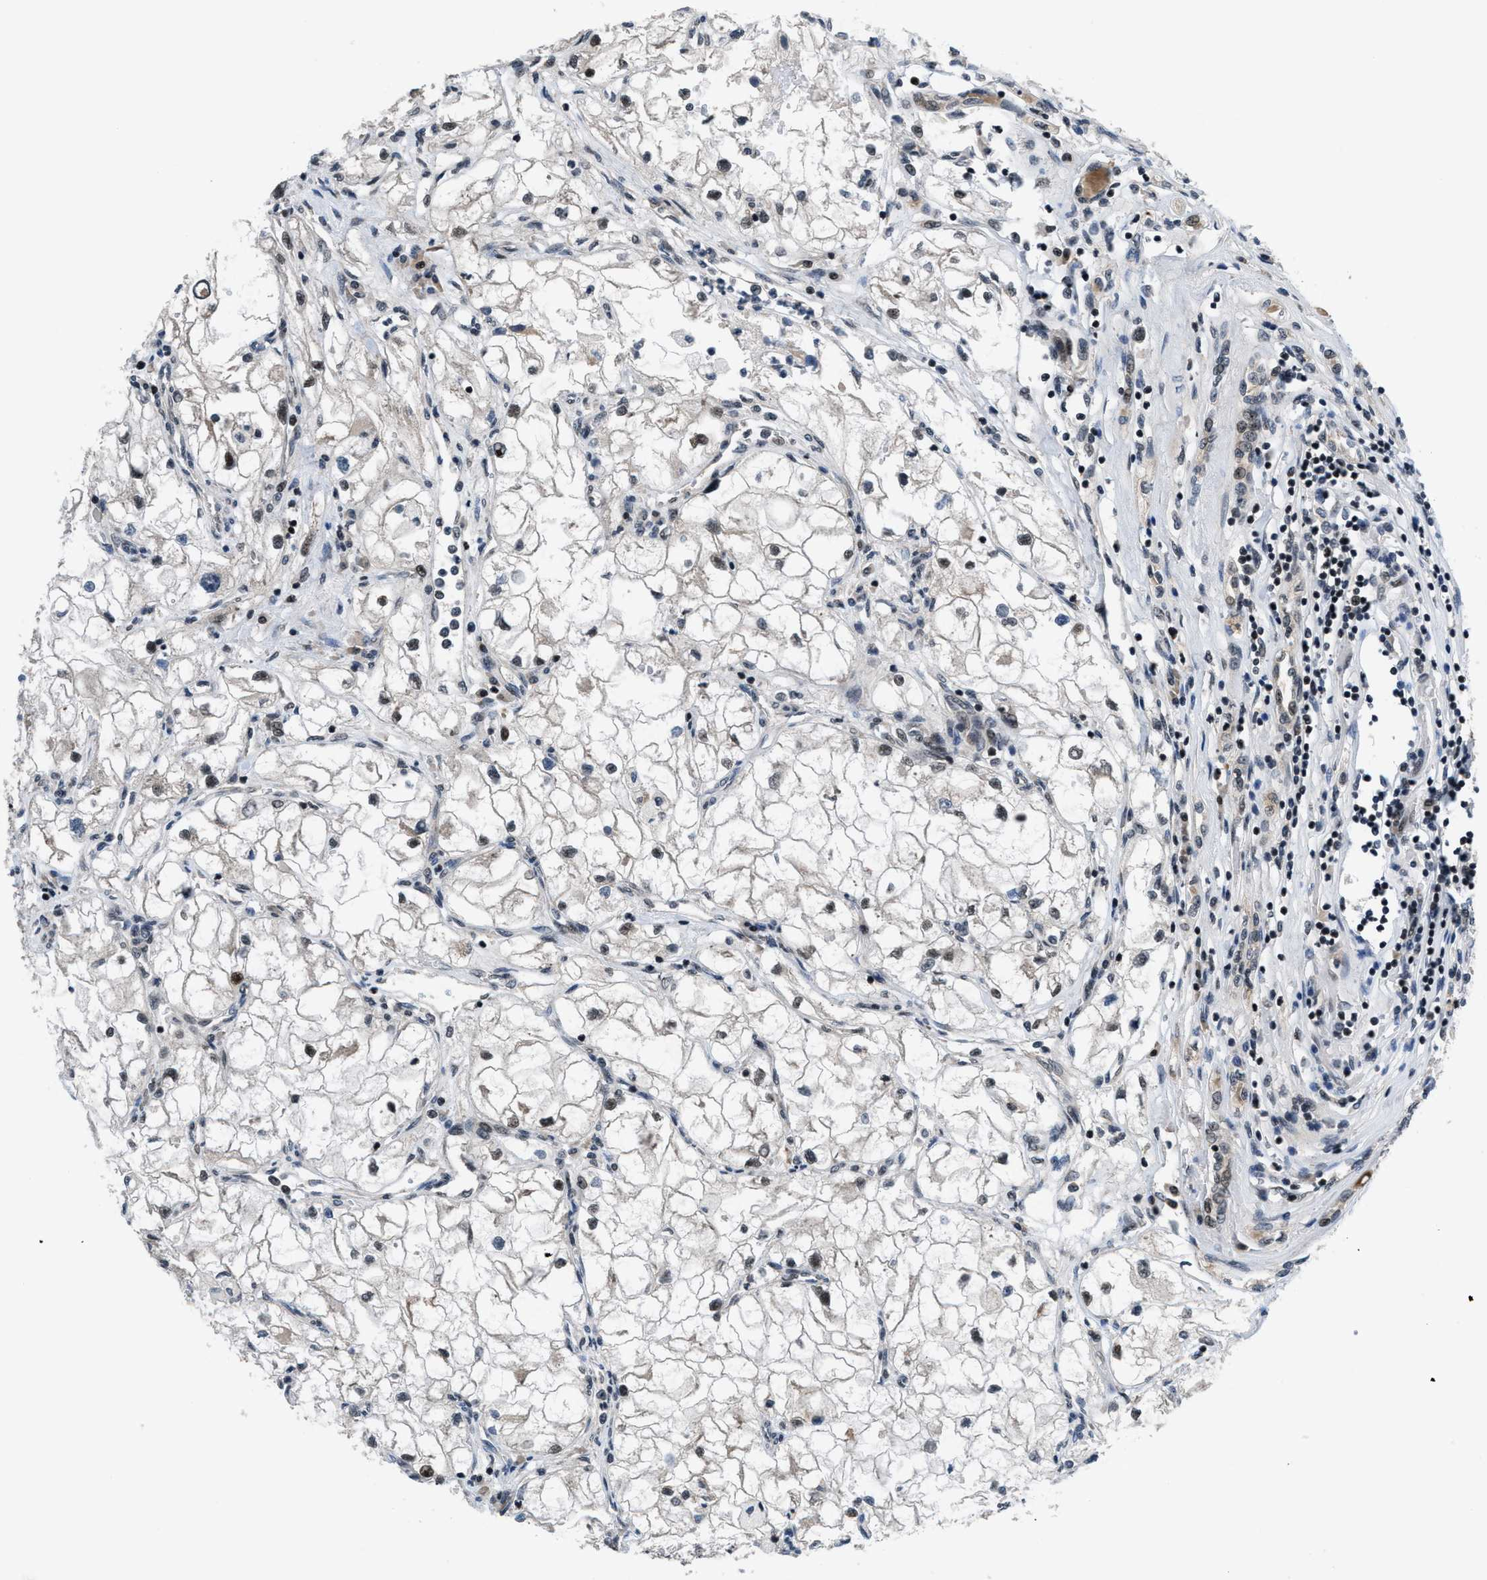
{"staining": {"intensity": "weak", "quantity": ">75%", "location": "nuclear"}, "tissue": "renal cancer", "cell_type": "Tumor cells", "image_type": "cancer", "snomed": [{"axis": "morphology", "description": "Adenocarcinoma, NOS"}, {"axis": "topography", "description": "Kidney"}], "caption": "Immunohistochemistry (DAB (3,3'-diaminobenzidine)) staining of renal adenocarcinoma reveals weak nuclear protein staining in about >75% of tumor cells.", "gene": "SETD5", "patient": {"sex": "female", "age": 70}}